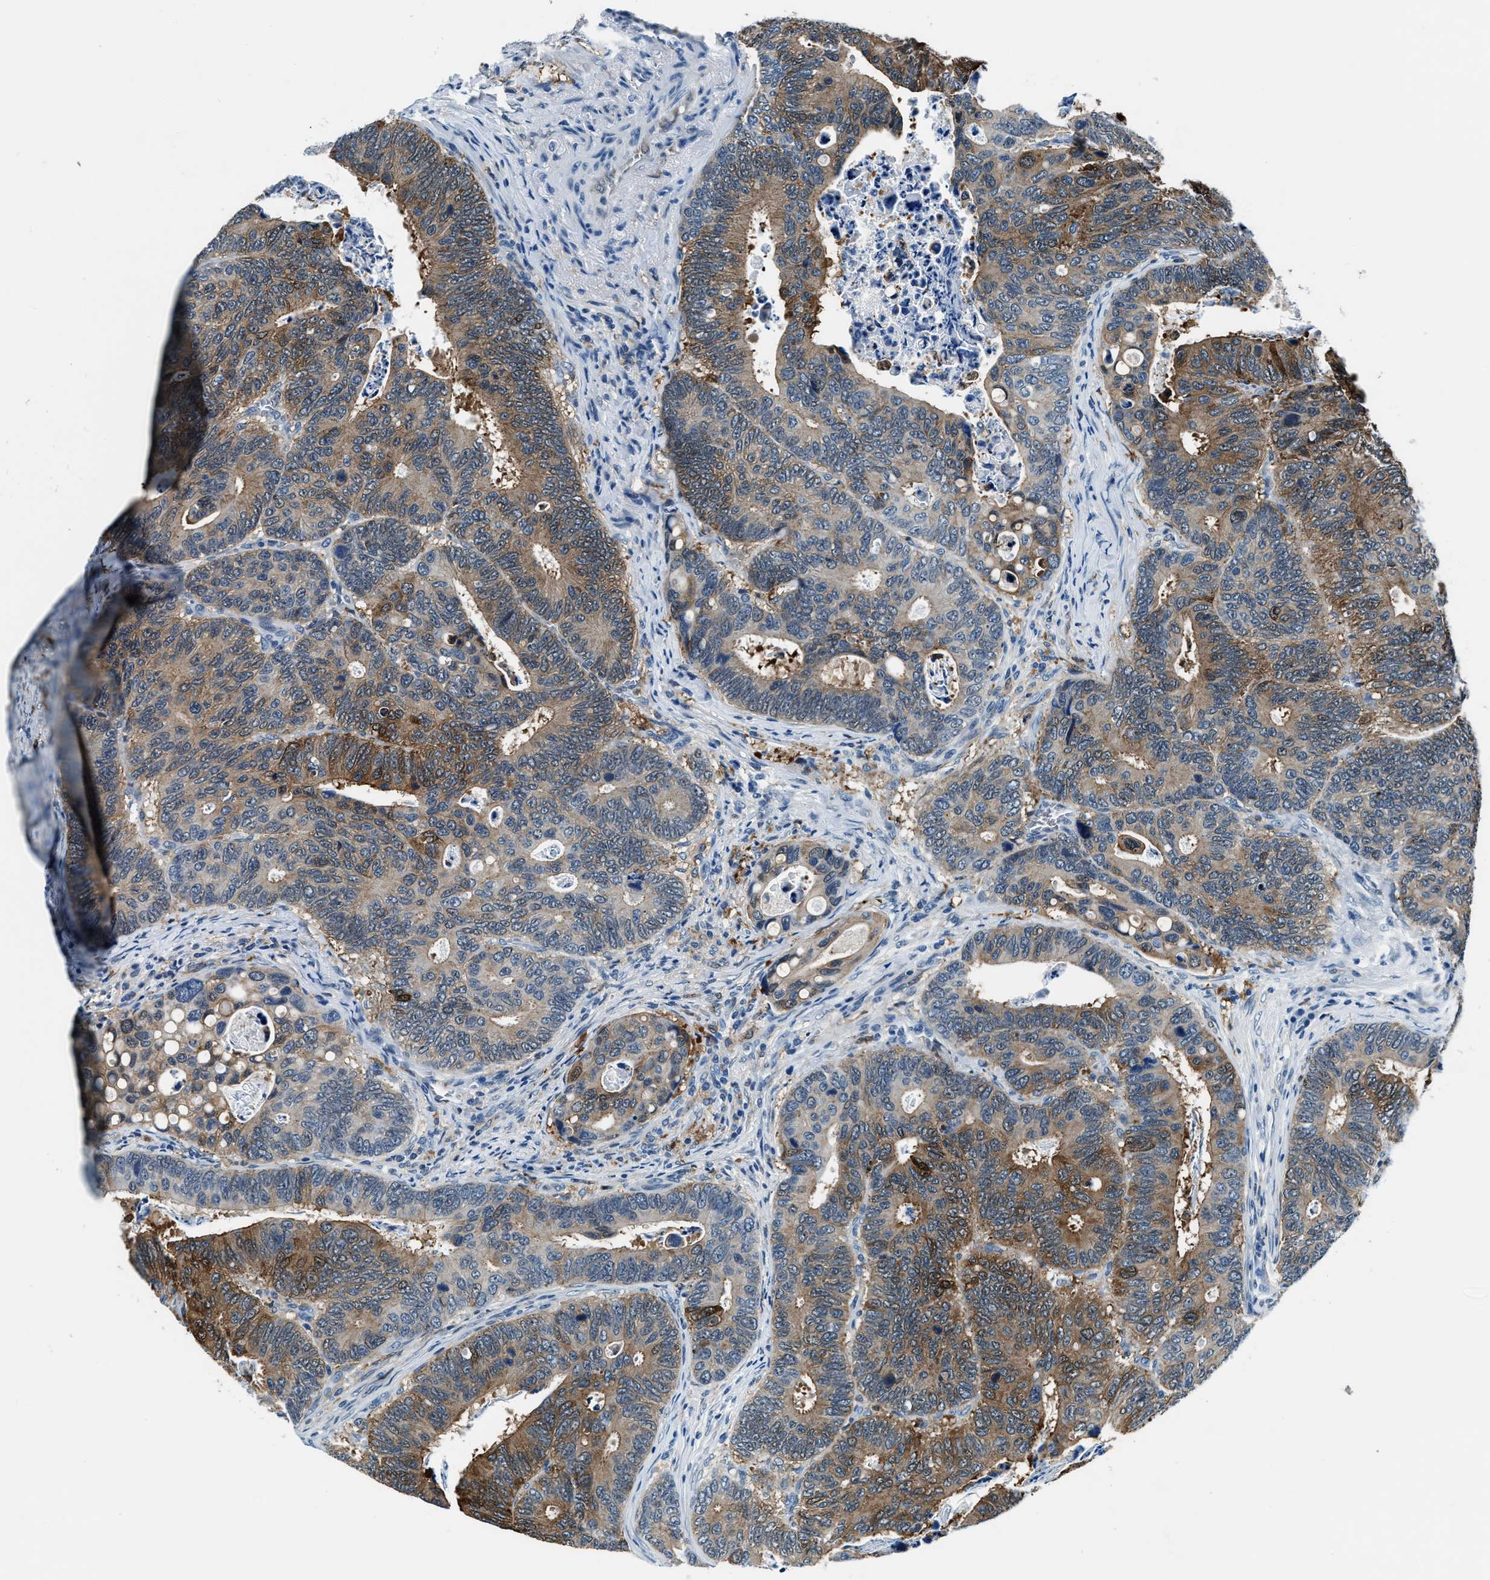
{"staining": {"intensity": "moderate", "quantity": ">75%", "location": "cytoplasmic/membranous"}, "tissue": "colorectal cancer", "cell_type": "Tumor cells", "image_type": "cancer", "snomed": [{"axis": "morphology", "description": "Inflammation, NOS"}, {"axis": "morphology", "description": "Adenocarcinoma, NOS"}, {"axis": "topography", "description": "Colon"}], "caption": "DAB (3,3'-diaminobenzidine) immunohistochemical staining of human adenocarcinoma (colorectal) displays moderate cytoplasmic/membranous protein positivity in approximately >75% of tumor cells.", "gene": "PTPDC1", "patient": {"sex": "male", "age": 72}}